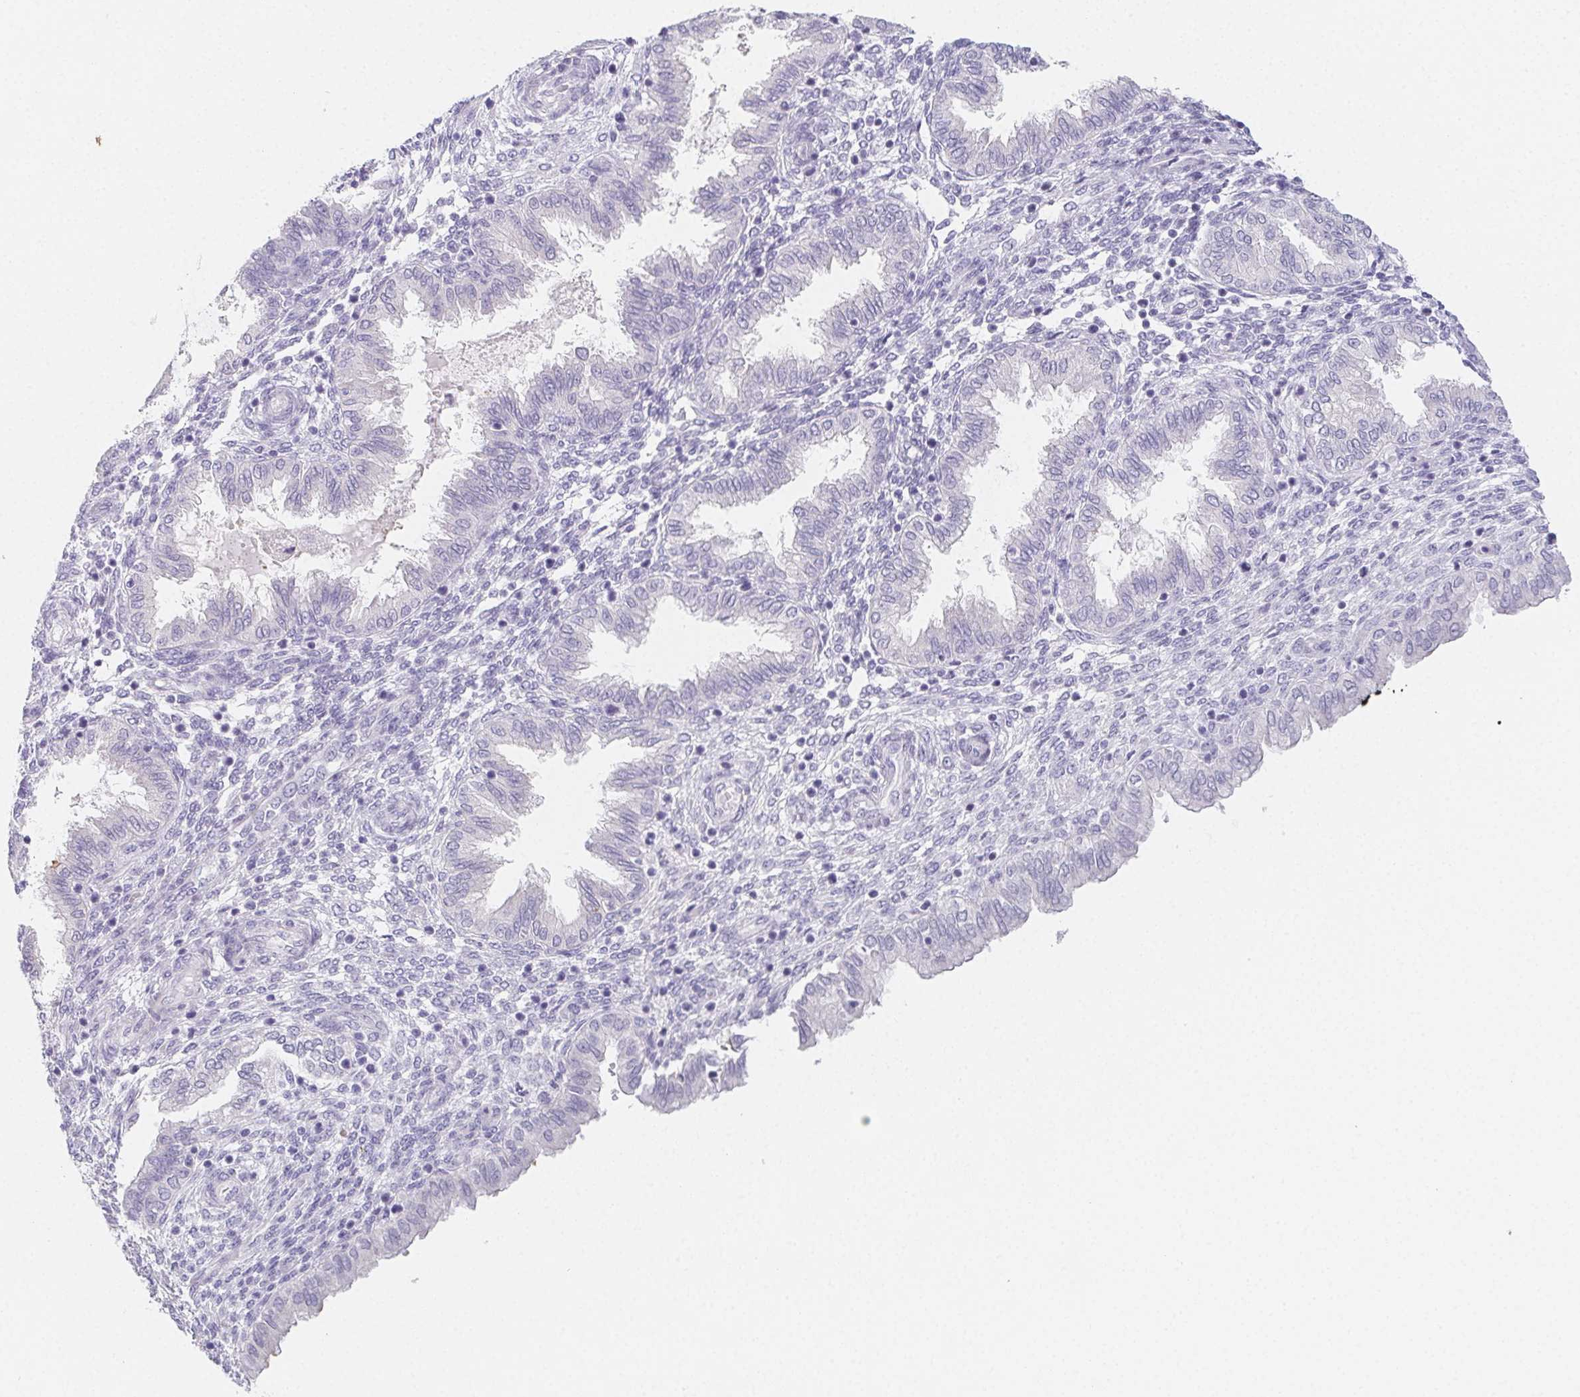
{"staining": {"intensity": "negative", "quantity": "none", "location": "none"}, "tissue": "endometrium", "cell_type": "Cells in endometrial stroma", "image_type": "normal", "snomed": [{"axis": "morphology", "description": "Normal tissue, NOS"}, {"axis": "topography", "description": "Endometrium"}], "caption": "High magnification brightfield microscopy of unremarkable endometrium stained with DAB (3,3'-diaminobenzidine) (brown) and counterstained with hematoxylin (blue): cells in endometrial stroma show no significant positivity.", "gene": "ZBBX", "patient": {"sex": "female", "age": 33}}